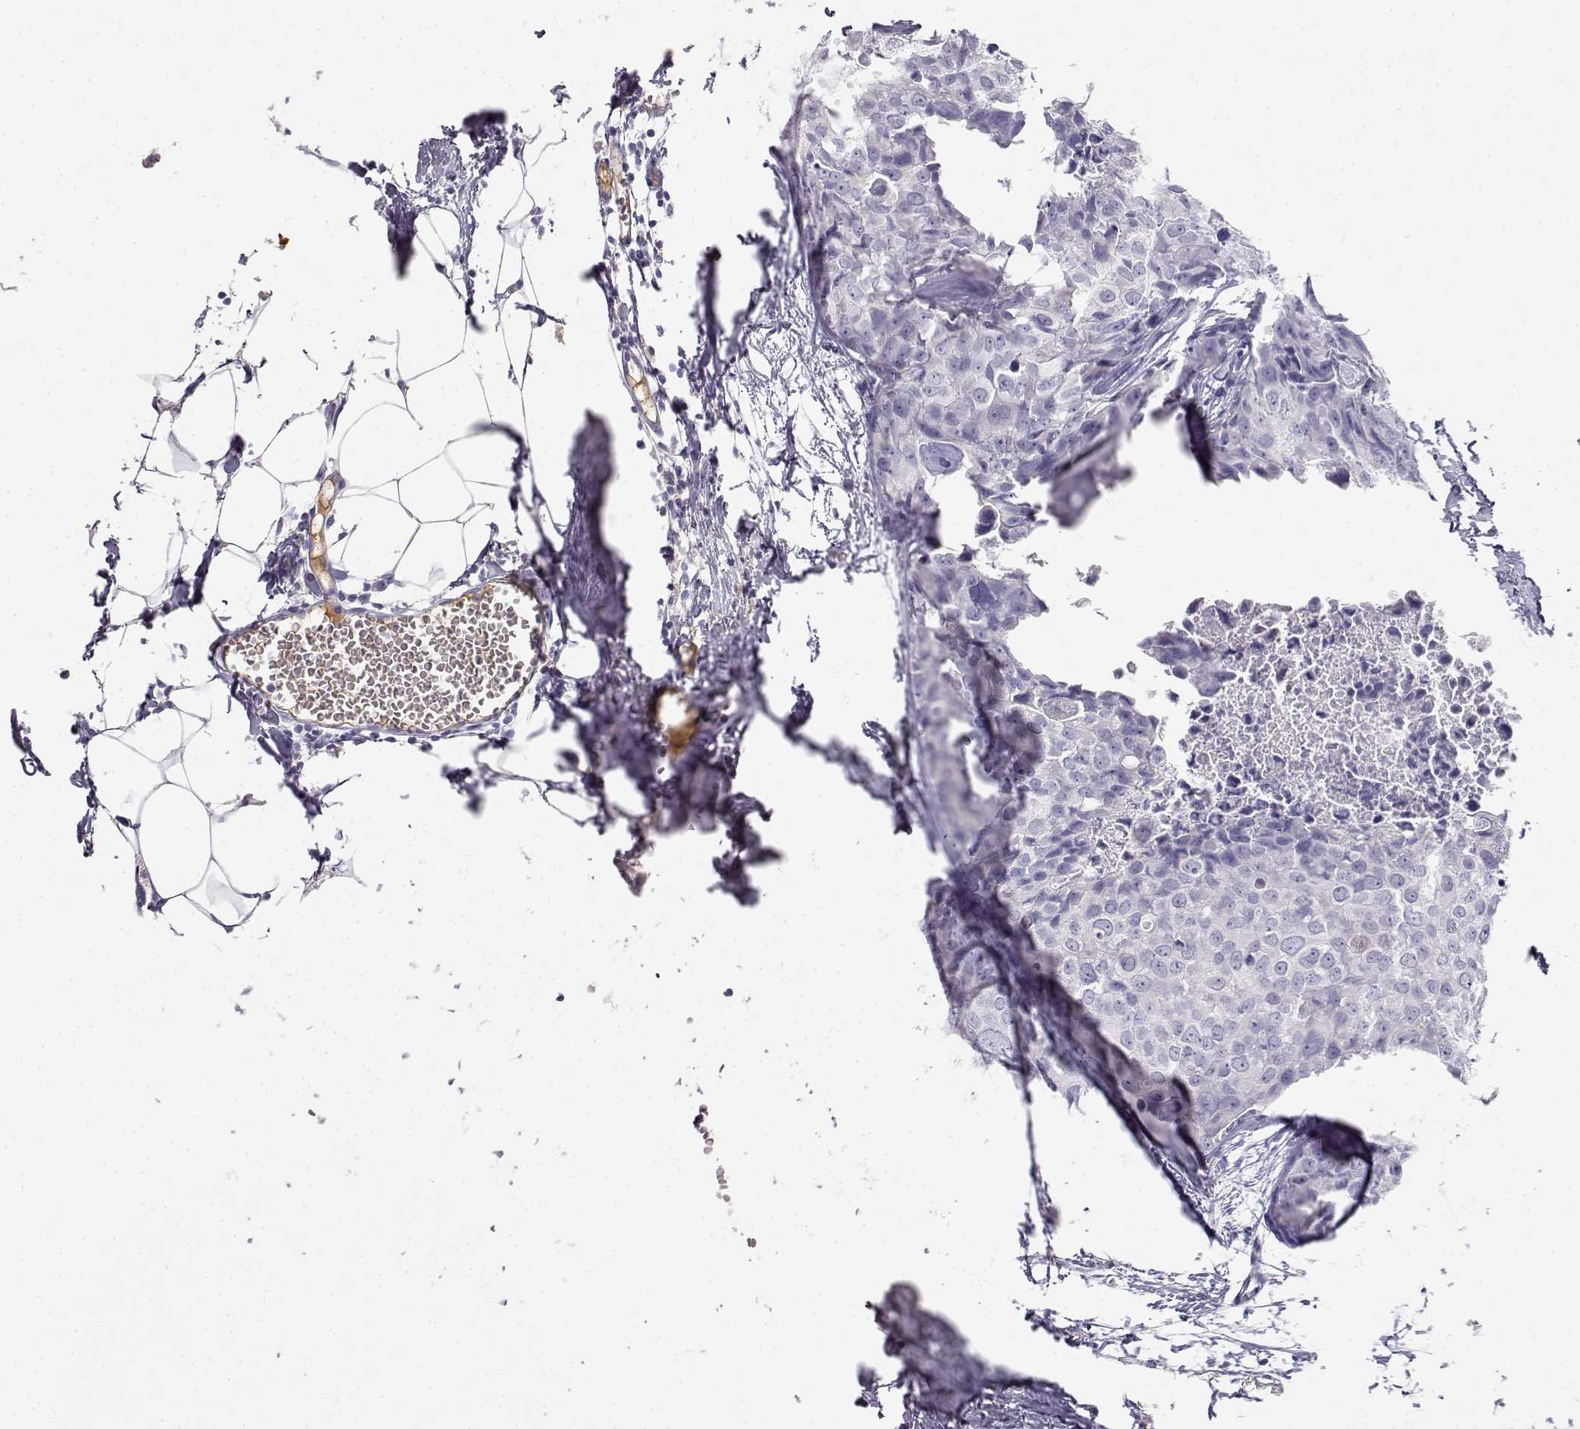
{"staining": {"intensity": "negative", "quantity": "none", "location": "none"}, "tissue": "breast cancer", "cell_type": "Tumor cells", "image_type": "cancer", "snomed": [{"axis": "morphology", "description": "Duct carcinoma"}, {"axis": "topography", "description": "Breast"}], "caption": "Micrograph shows no protein positivity in tumor cells of breast intraductal carcinoma tissue. (Stains: DAB (3,3'-diaminobenzidine) immunohistochemistry with hematoxylin counter stain, Microscopy: brightfield microscopy at high magnification).", "gene": "GPR174", "patient": {"sex": "female", "age": 38}}